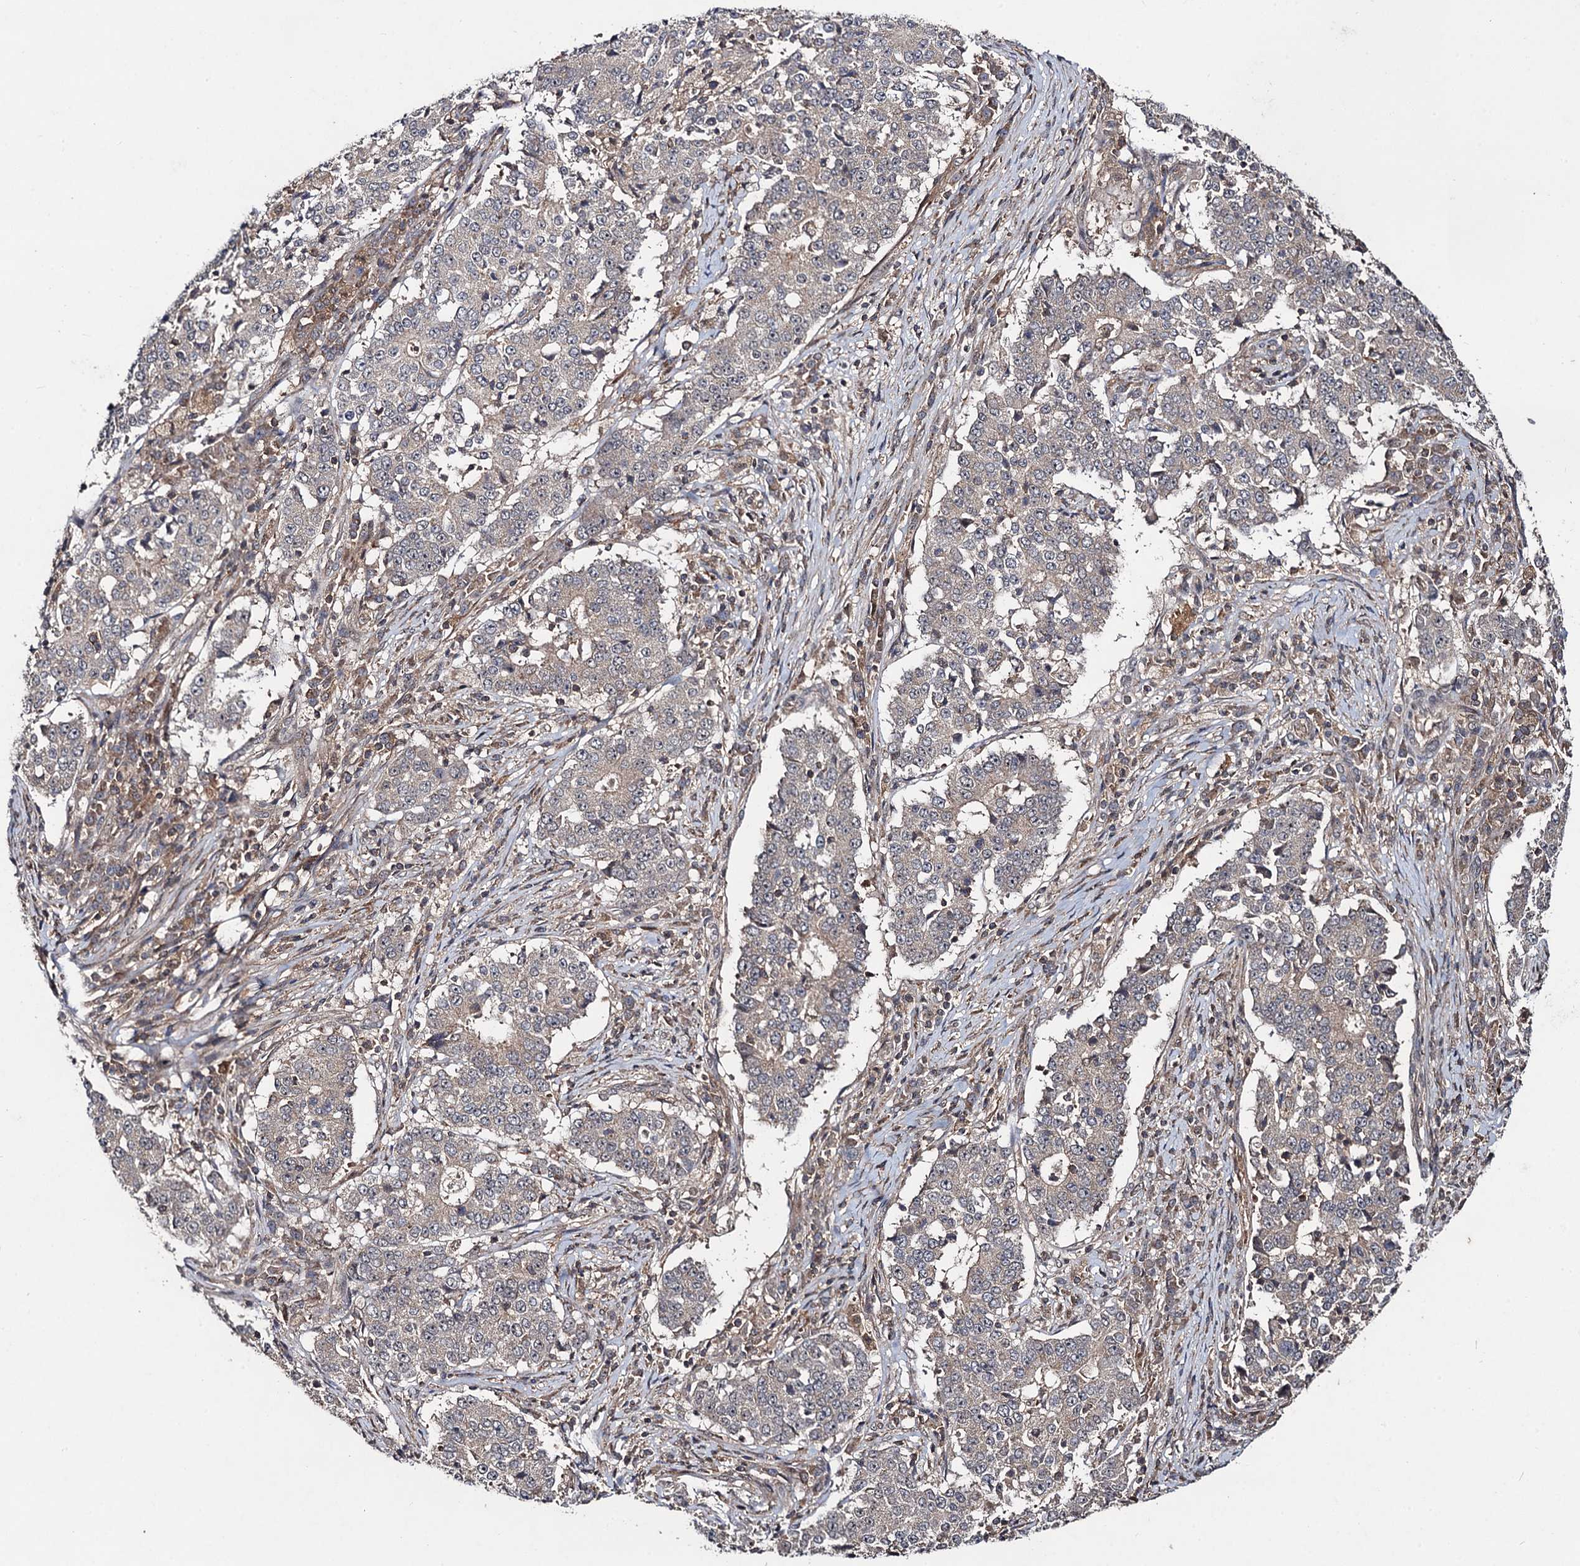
{"staining": {"intensity": "weak", "quantity": "25%-75%", "location": "cytoplasmic/membranous"}, "tissue": "stomach cancer", "cell_type": "Tumor cells", "image_type": "cancer", "snomed": [{"axis": "morphology", "description": "Adenocarcinoma, NOS"}, {"axis": "topography", "description": "Stomach"}], "caption": "A brown stain shows weak cytoplasmic/membranous staining of a protein in human stomach cancer (adenocarcinoma) tumor cells.", "gene": "KXD1", "patient": {"sex": "male", "age": 59}}